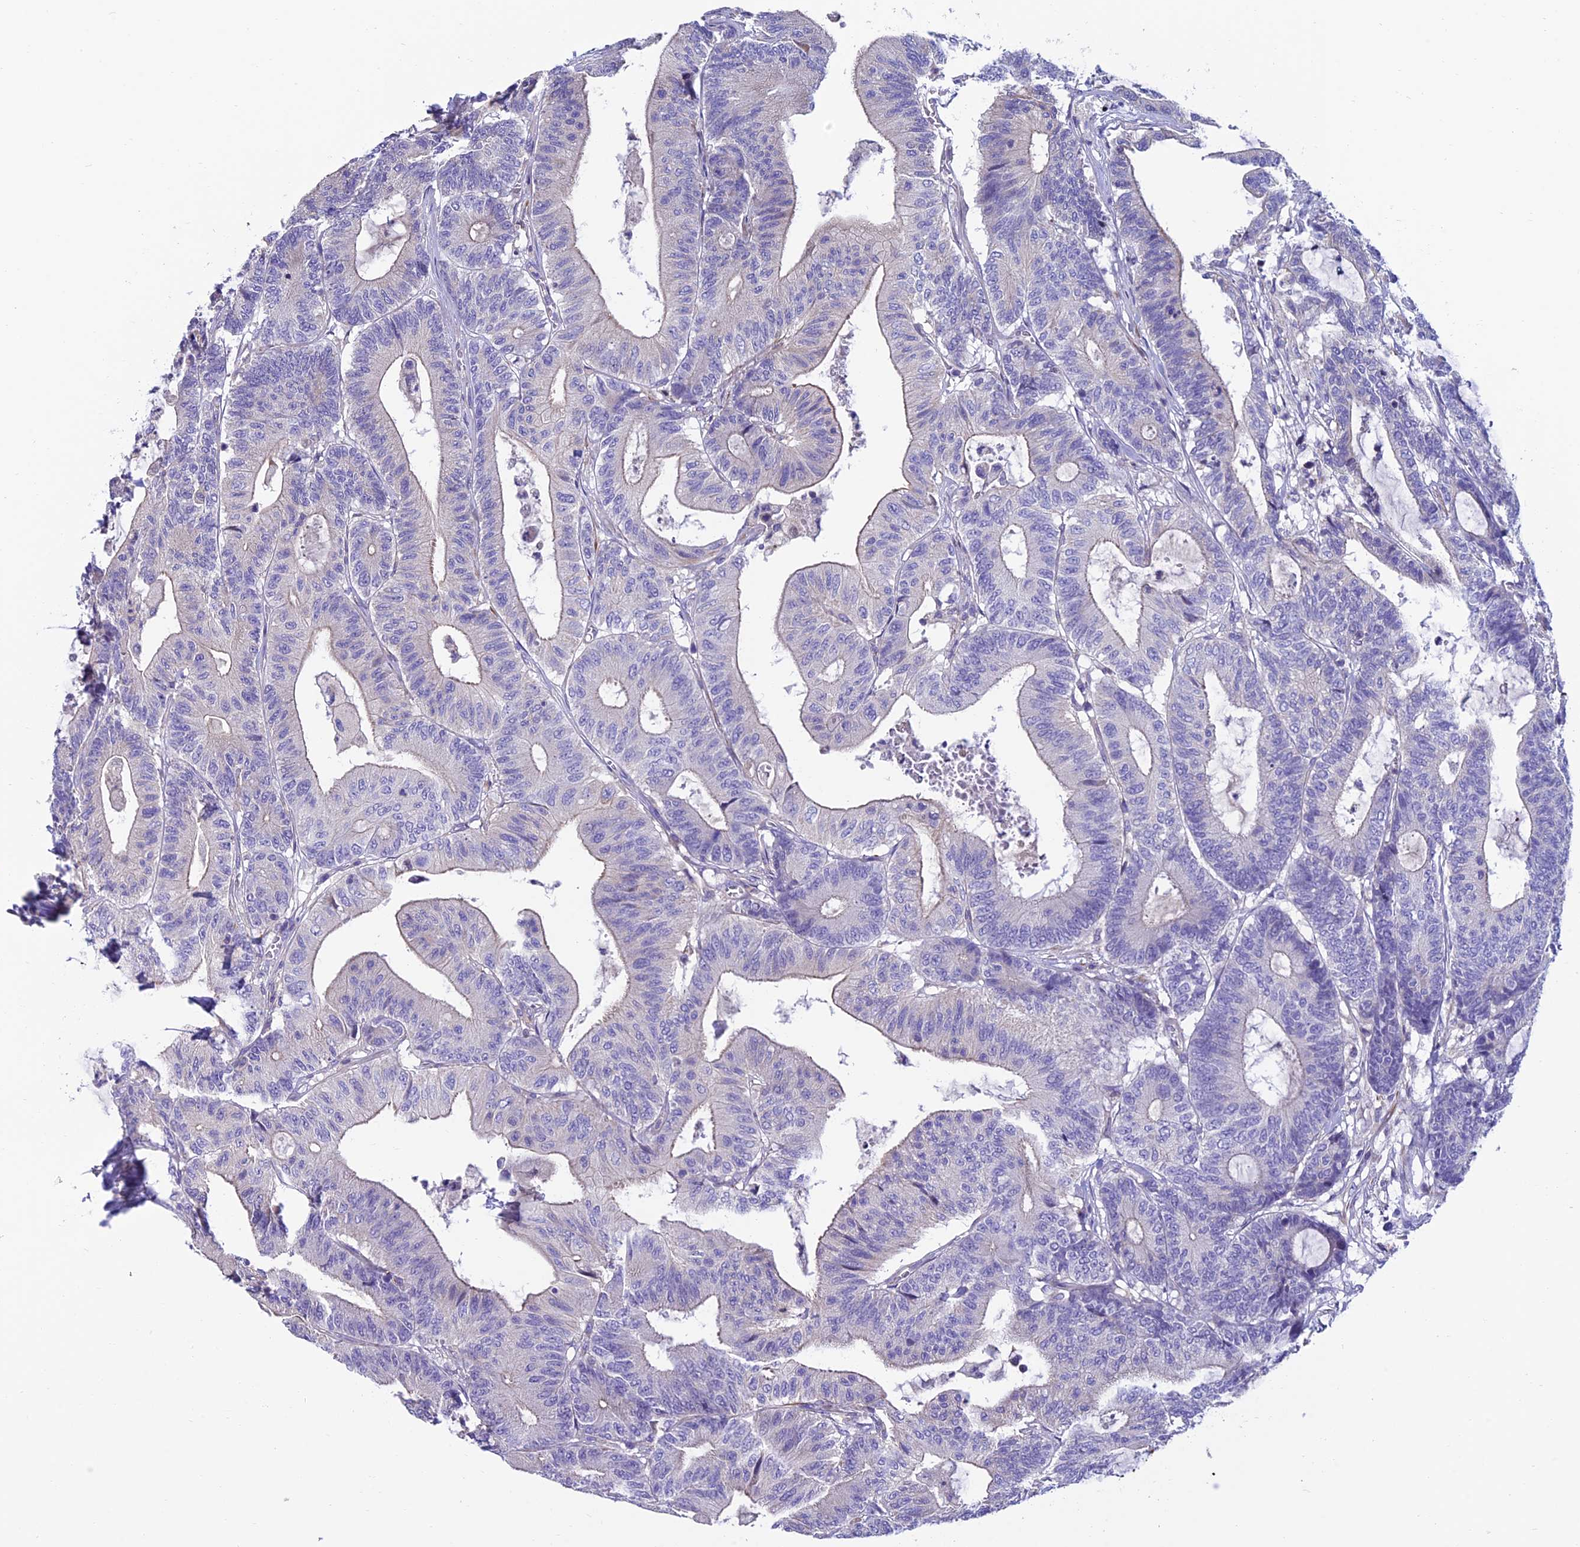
{"staining": {"intensity": "negative", "quantity": "none", "location": "none"}, "tissue": "colorectal cancer", "cell_type": "Tumor cells", "image_type": "cancer", "snomed": [{"axis": "morphology", "description": "Adenocarcinoma, NOS"}, {"axis": "topography", "description": "Colon"}], "caption": "An IHC image of colorectal cancer (adenocarcinoma) is shown. There is no staining in tumor cells of colorectal cancer (adenocarcinoma).", "gene": "FAM178B", "patient": {"sex": "female", "age": 84}}